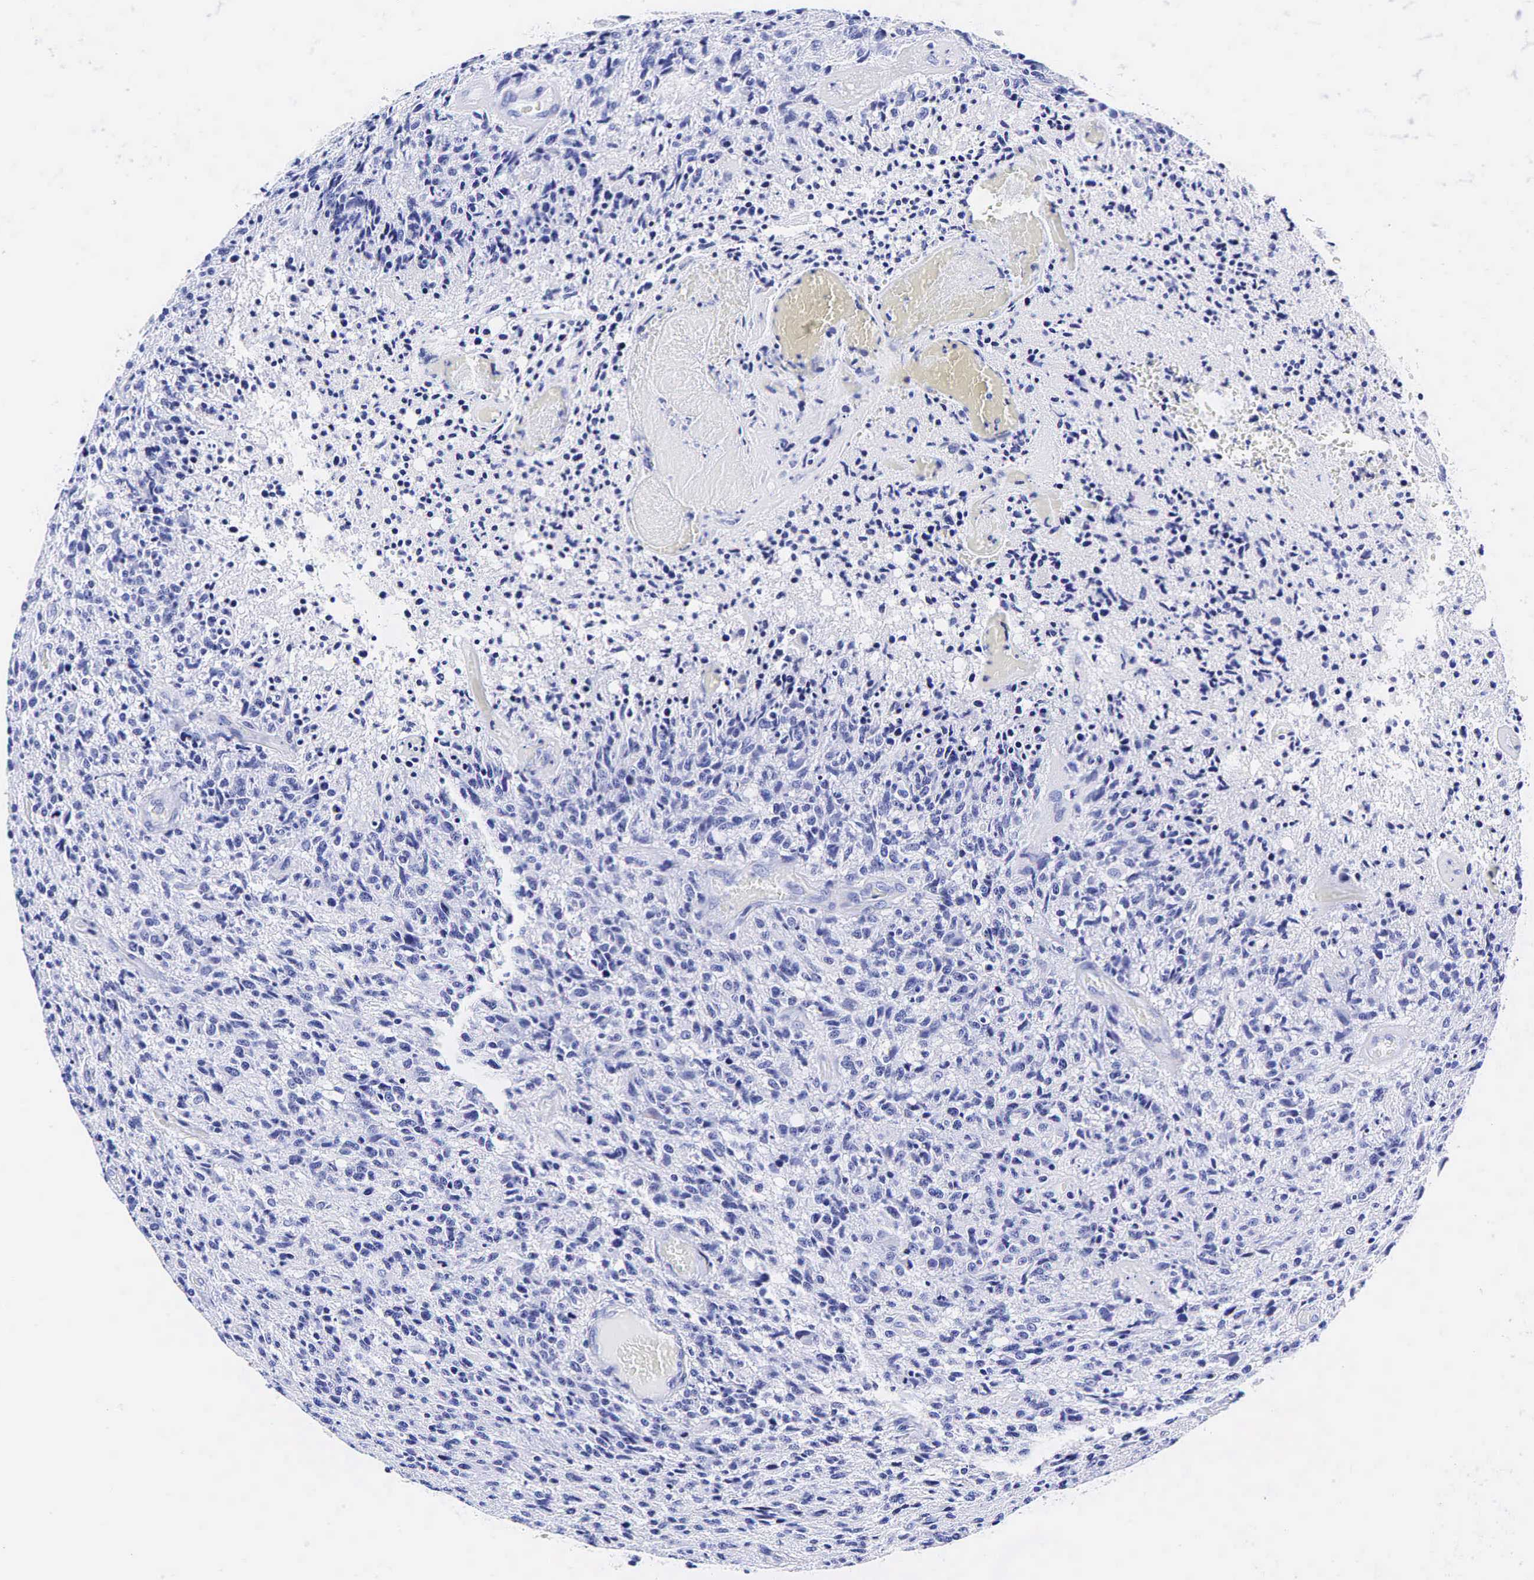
{"staining": {"intensity": "negative", "quantity": "none", "location": "none"}, "tissue": "glioma", "cell_type": "Tumor cells", "image_type": "cancer", "snomed": [{"axis": "morphology", "description": "Glioma, malignant, High grade"}, {"axis": "topography", "description": "Brain"}], "caption": "This micrograph is of glioma stained with IHC to label a protein in brown with the nuclei are counter-stained blue. There is no expression in tumor cells.", "gene": "GAST", "patient": {"sex": "male", "age": 36}}